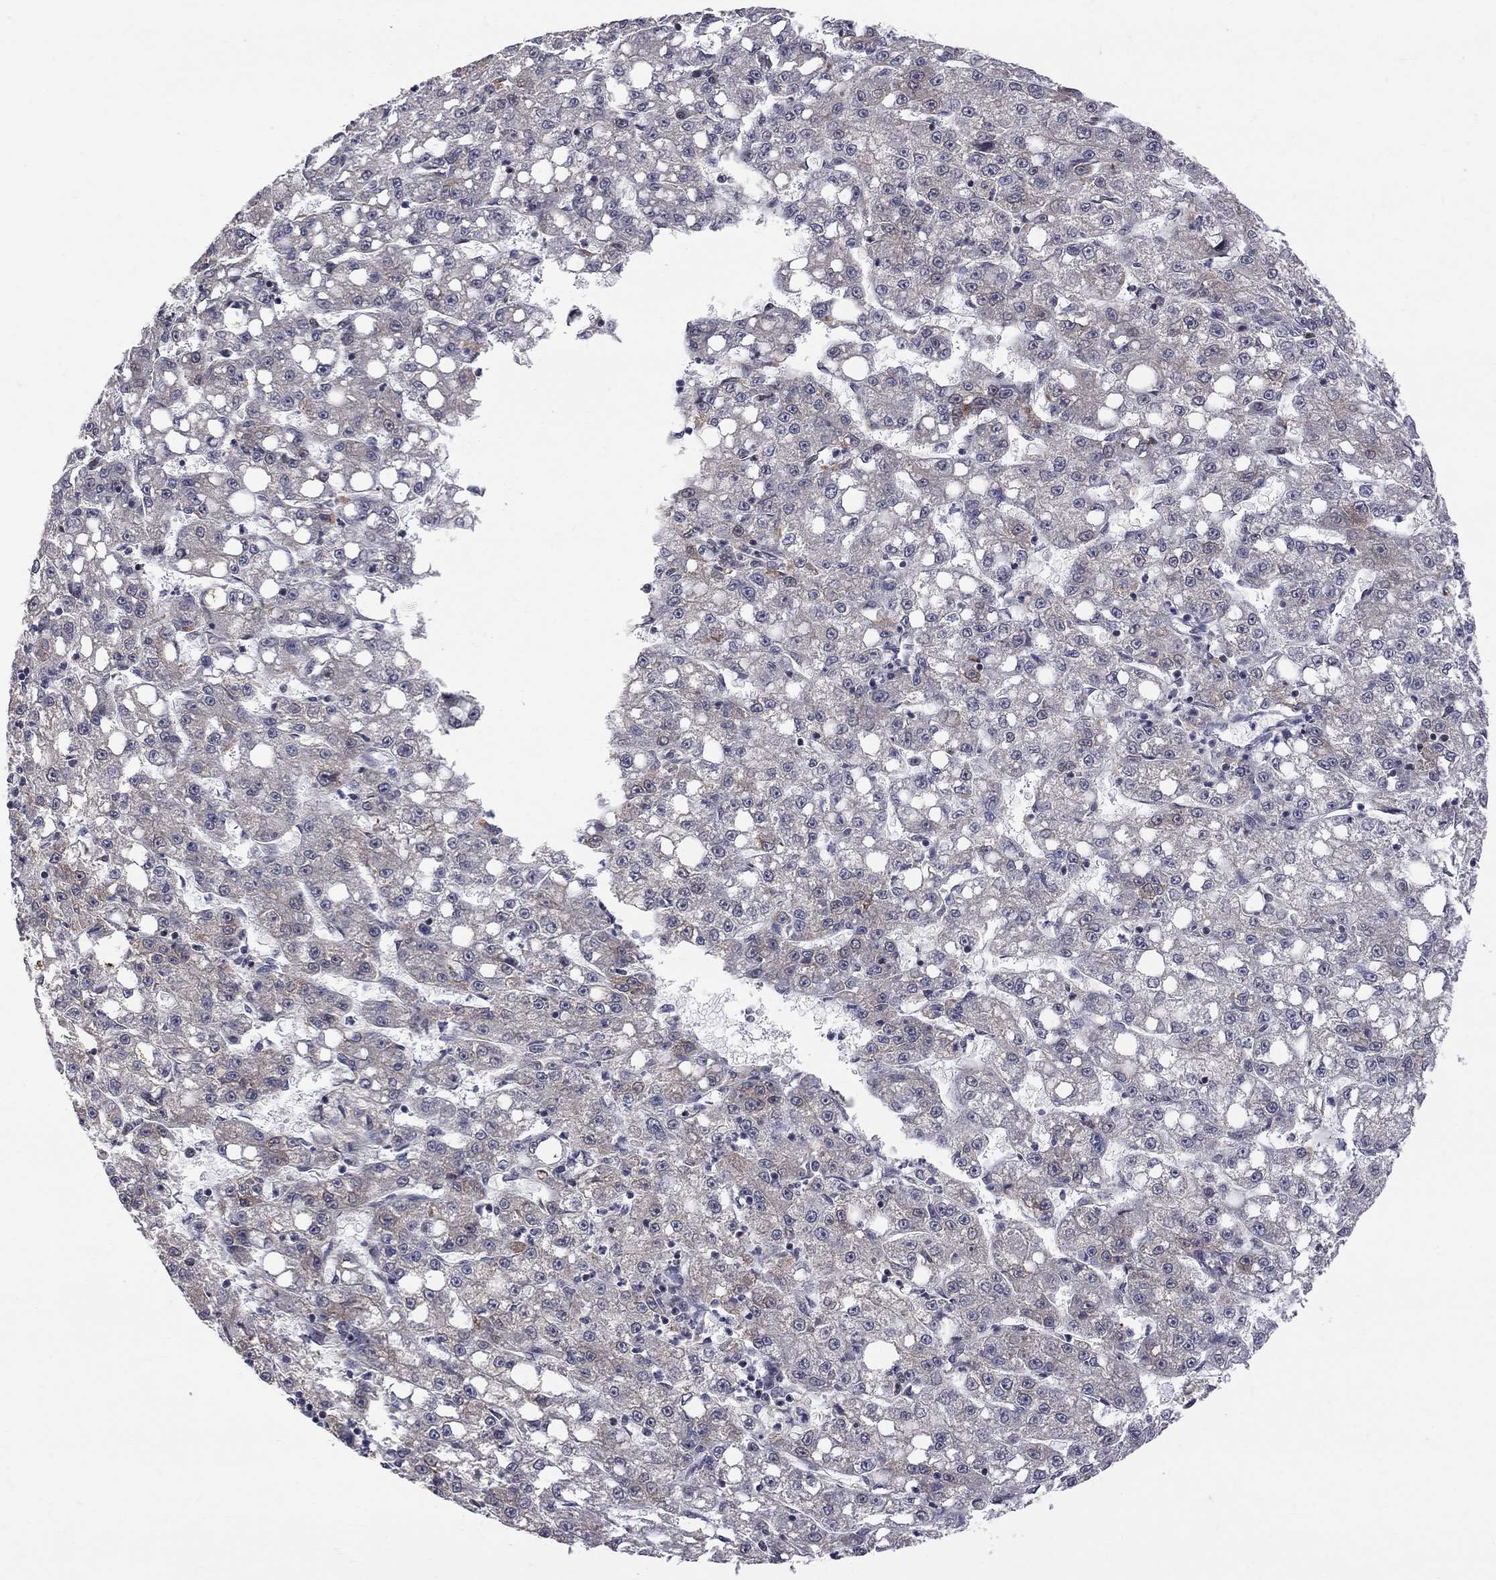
{"staining": {"intensity": "negative", "quantity": "none", "location": "none"}, "tissue": "liver cancer", "cell_type": "Tumor cells", "image_type": "cancer", "snomed": [{"axis": "morphology", "description": "Carcinoma, Hepatocellular, NOS"}, {"axis": "topography", "description": "Liver"}], "caption": "DAB immunohistochemical staining of human liver cancer displays no significant staining in tumor cells.", "gene": "CNOT11", "patient": {"sex": "female", "age": 65}}